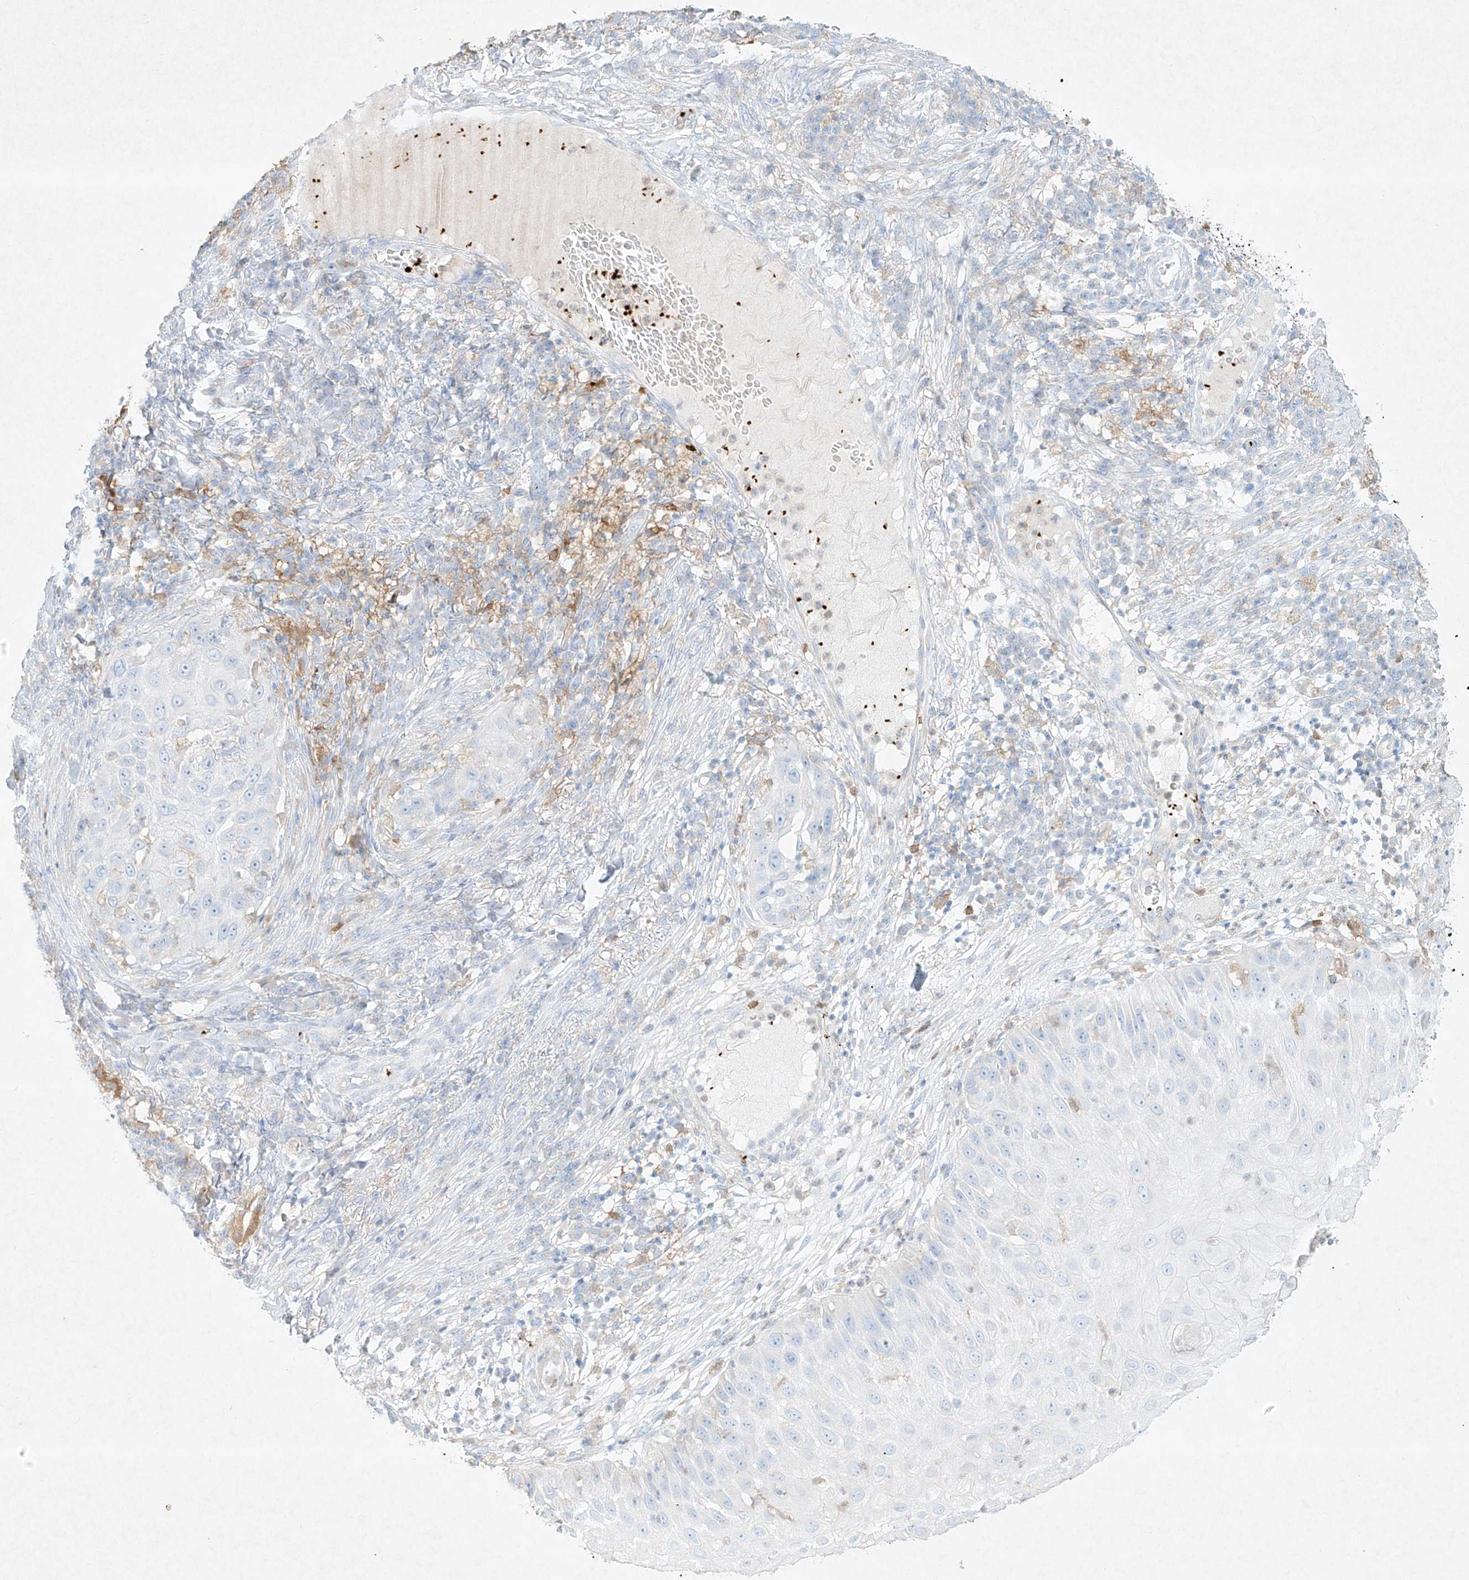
{"staining": {"intensity": "negative", "quantity": "none", "location": "none"}, "tissue": "skin cancer", "cell_type": "Tumor cells", "image_type": "cancer", "snomed": [{"axis": "morphology", "description": "Squamous cell carcinoma, NOS"}, {"axis": "topography", "description": "Skin"}], "caption": "Immunohistochemical staining of human skin cancer reveals no significant positivity in tumor cells. (DAB immunohistochemistry (IHC), high magnification).", "gene": "PLEK", "patient": {"sex": "female", "age": 44}}